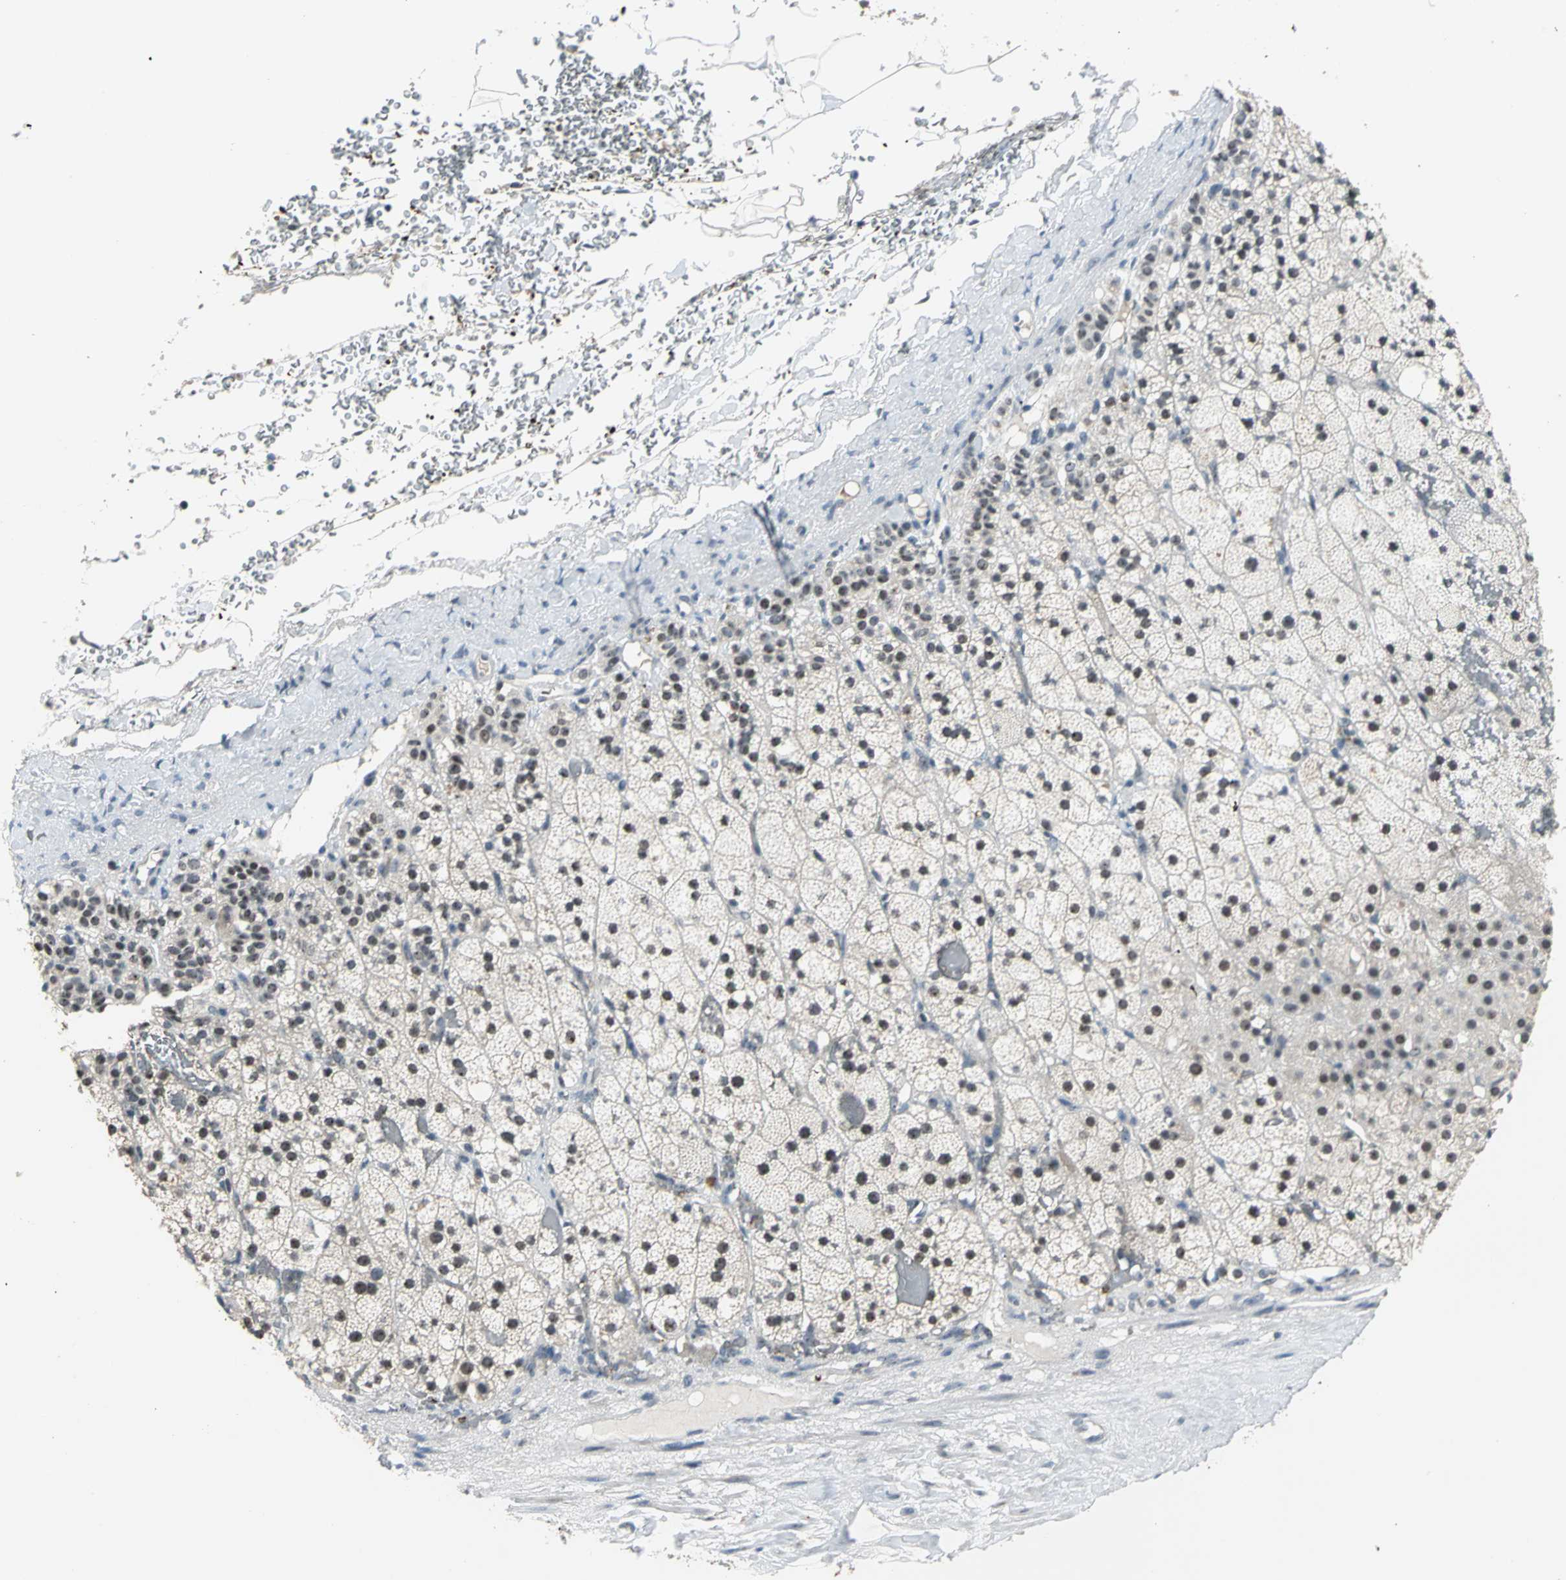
{"staining": {"intensity": "moderate", "quantity": "25%-75%", "location": "nuclear"}, "tissue": "adrenal gland", "cell_type": "Glandular cells", "image_type": "normal", "snomed": [{"axis": "morphology", "description": "Normal tissue, NOS"}, {"axis": "topography", "description": "Adrenal gland"}], "caption": "A medium amount of moderate nuclear positivity is present in approximately 25%-75% of glandular cells in normal adrenal gland.", "gene": "GLI3", "patient": {"sex": "male", "age": 35}}